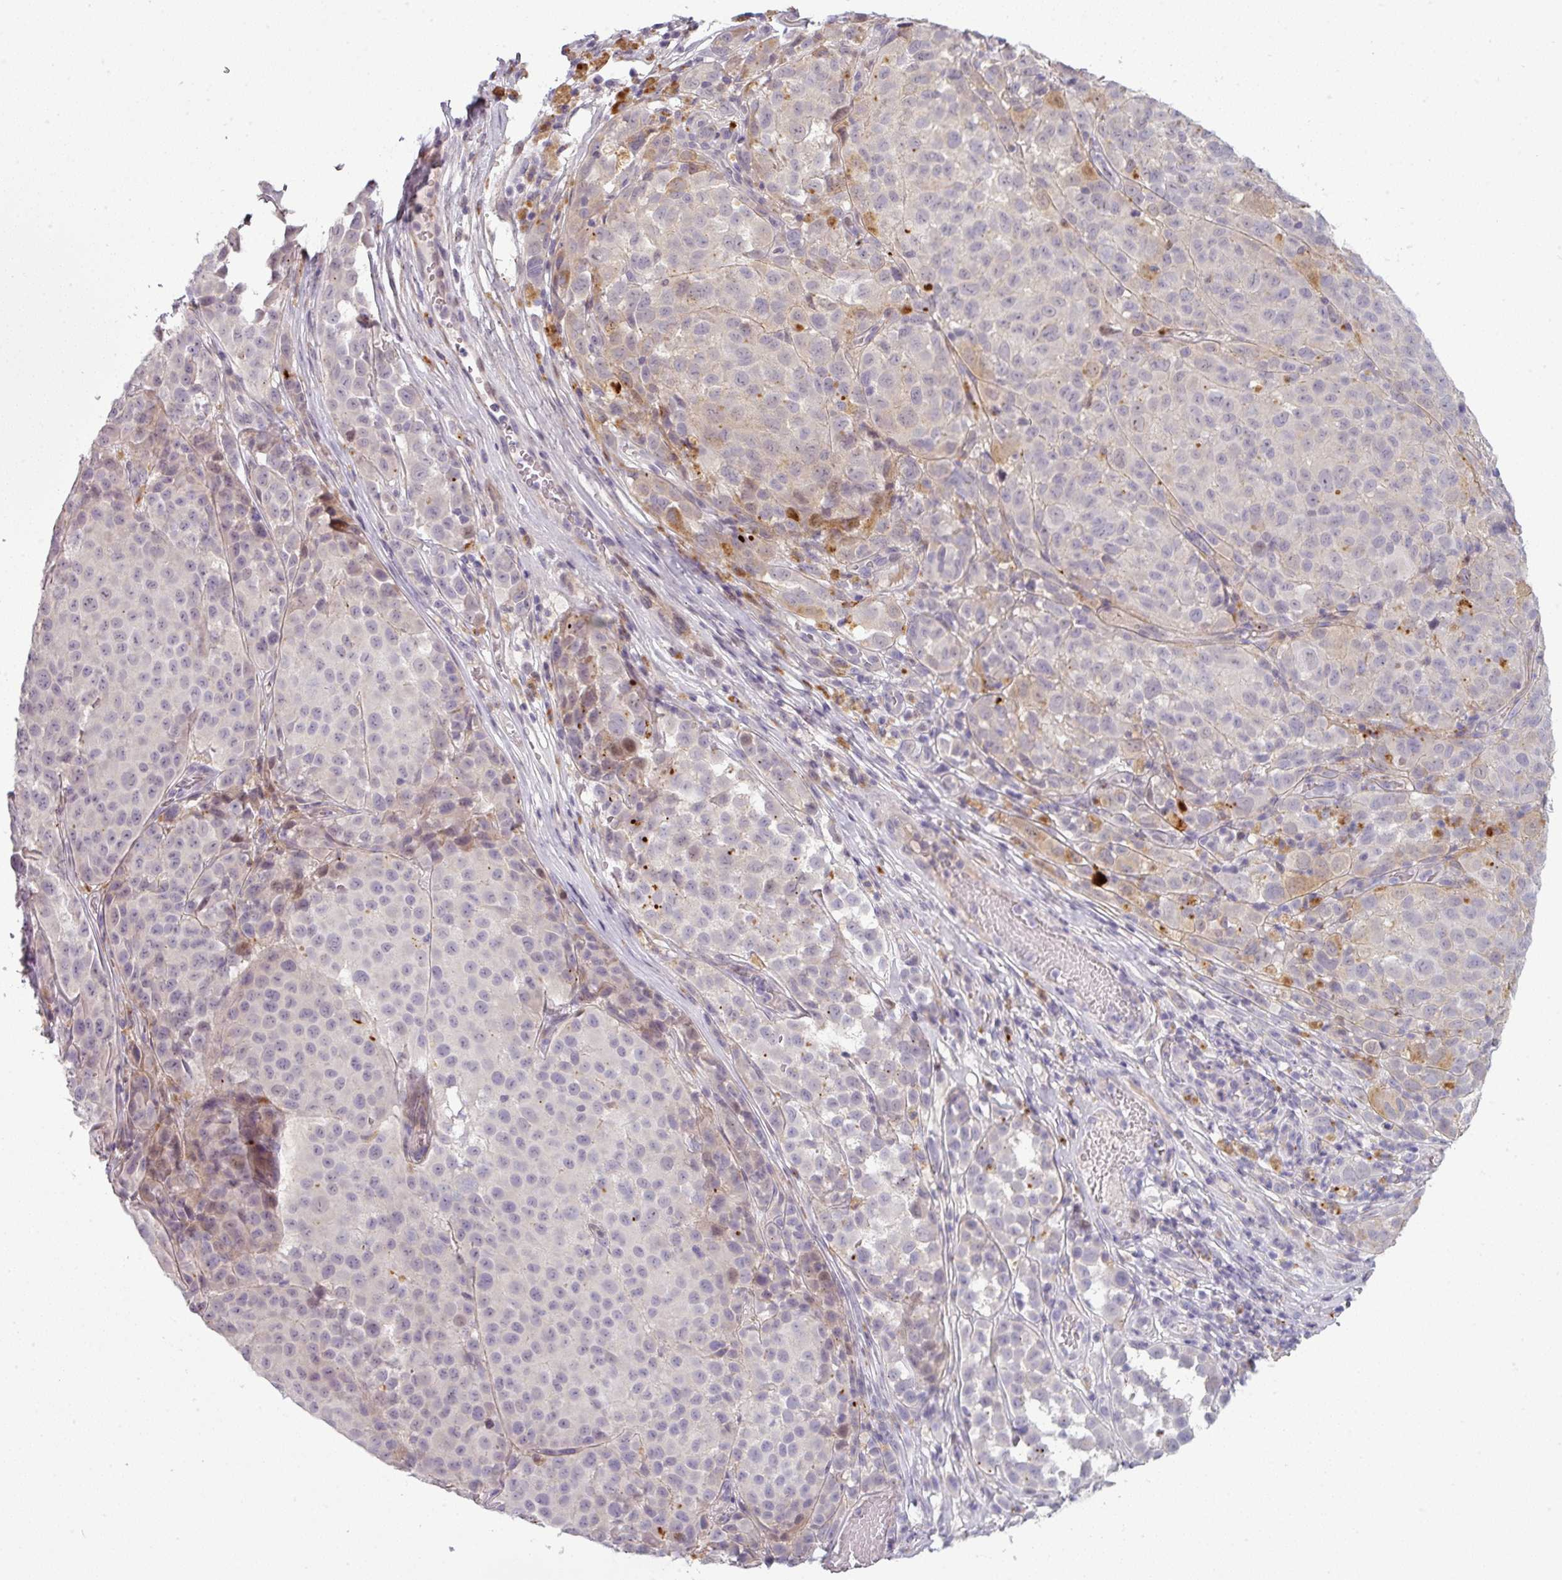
{"staining": {"intensity": "negative", "quantity": "none", "location": "none"}, "tissue": "melanoma", "cell_type": "Tumor cells", "image_type": "cancer", "snomed": [{"axis": "morphology", "description": "Malignant melanoma, NOS"}, {"axis": "topography", "description": "Skin"}], "caption": "Melanoma was stained to show a protein in brown. There is no significant positivity in tumor cells.", "gene": "C2orf16", "patient": {"sex": "male", "age": 64}}